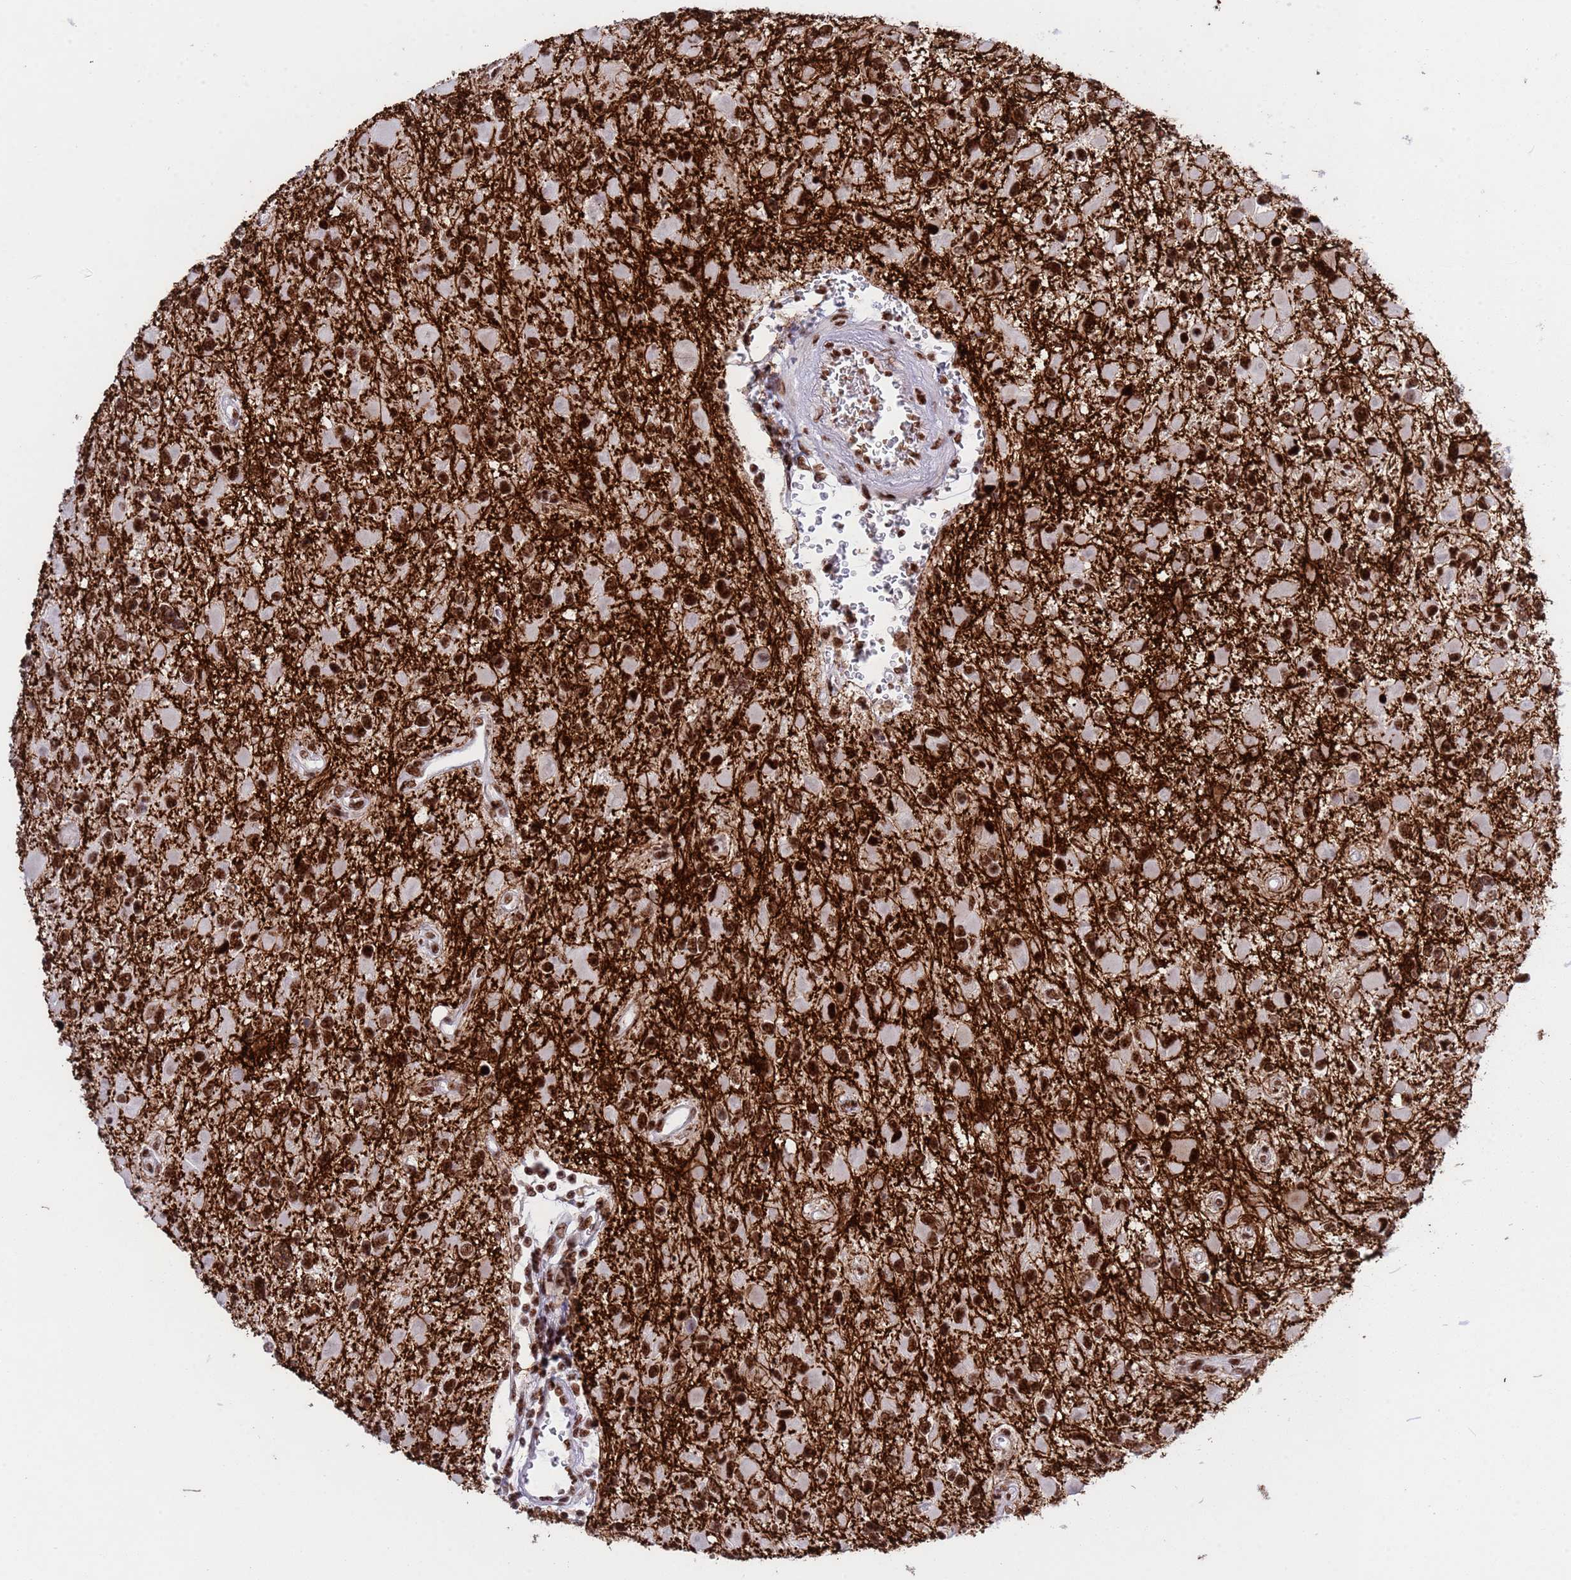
{"staining": {"intensity": "strong", "quantity": "25%-75%", "location": "nuclear"}, "tissue": "glioma", "cell_type": "Tumor cells", "image_type": "cancer", "snomed": [{"axis": "morphology", "description": "Glioma, malignant, High grade"}, {"axis": "topography", "description": "Brain"}], "caption": "Tumor cells show strong nuclear positivity in approximately 25%-75% of cells in malignant glioma (high-grade). The staining was performed using DAB, with brown indicating positive protein expression. Nuclei are stained blue with hematoxylin.", "gene": "THOC2", "patient": {"sex": "male", "age": 53}}